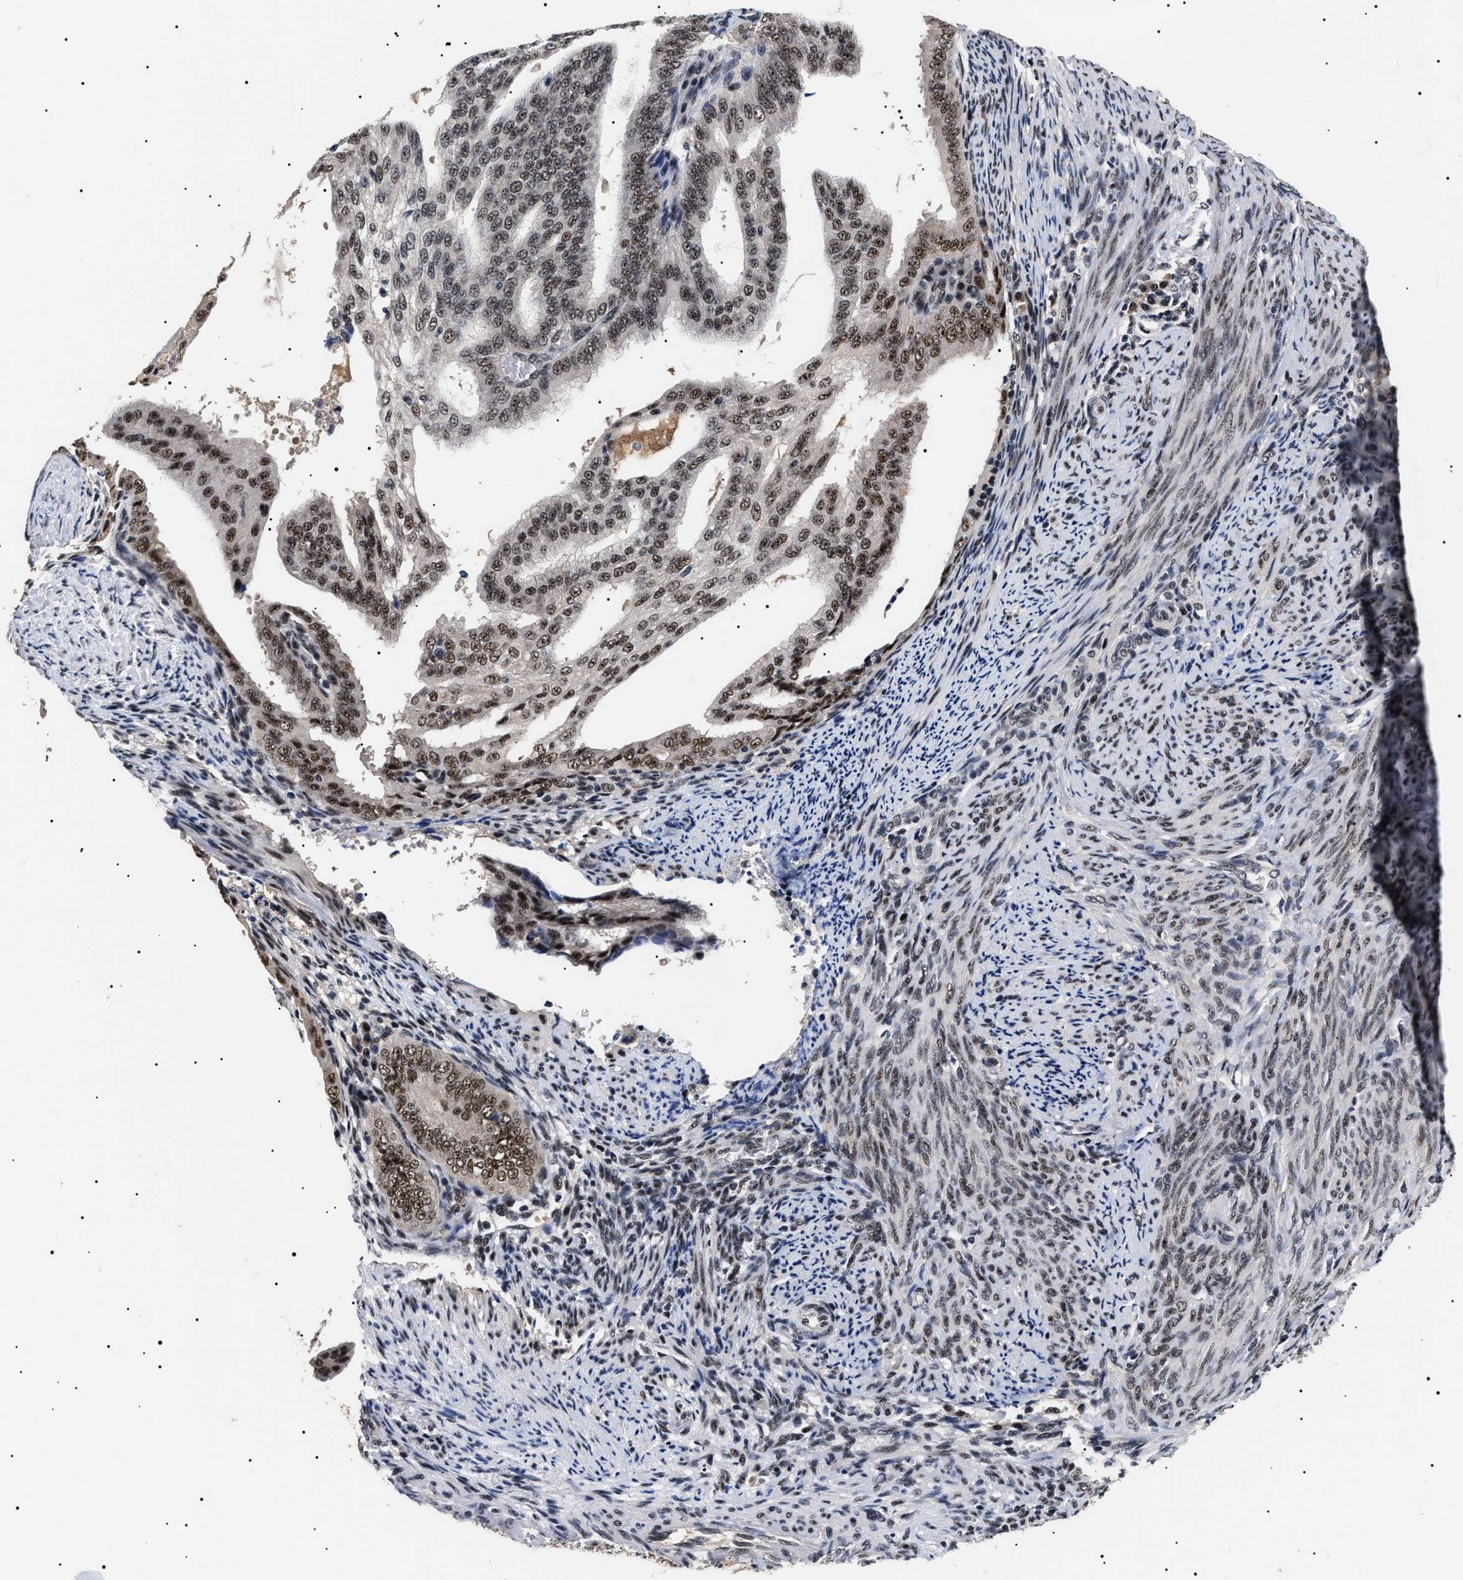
{"staining": {"intensity": "strong", "quantity": ">75%", "location": "nuclear"}, "tissue": "endometrial cancer", "cell_type": "Tumor cells", "image_type": "cancer", "snomed": [{"axis": "morphology", "description": "Adenocarcinoma, NOS"}, {"axis": "topography", "description": "Endometrium"}], "caption": "Endometrial cancer tissue exhibits strong nuclear positivity in about >75% of tumor cells, visualized by immunohistochemistry. (DAB IHC with brightfield microscopy, high magnification).", "gene": "CAAP1", "patient": {"sex": "female", "age": 58}}